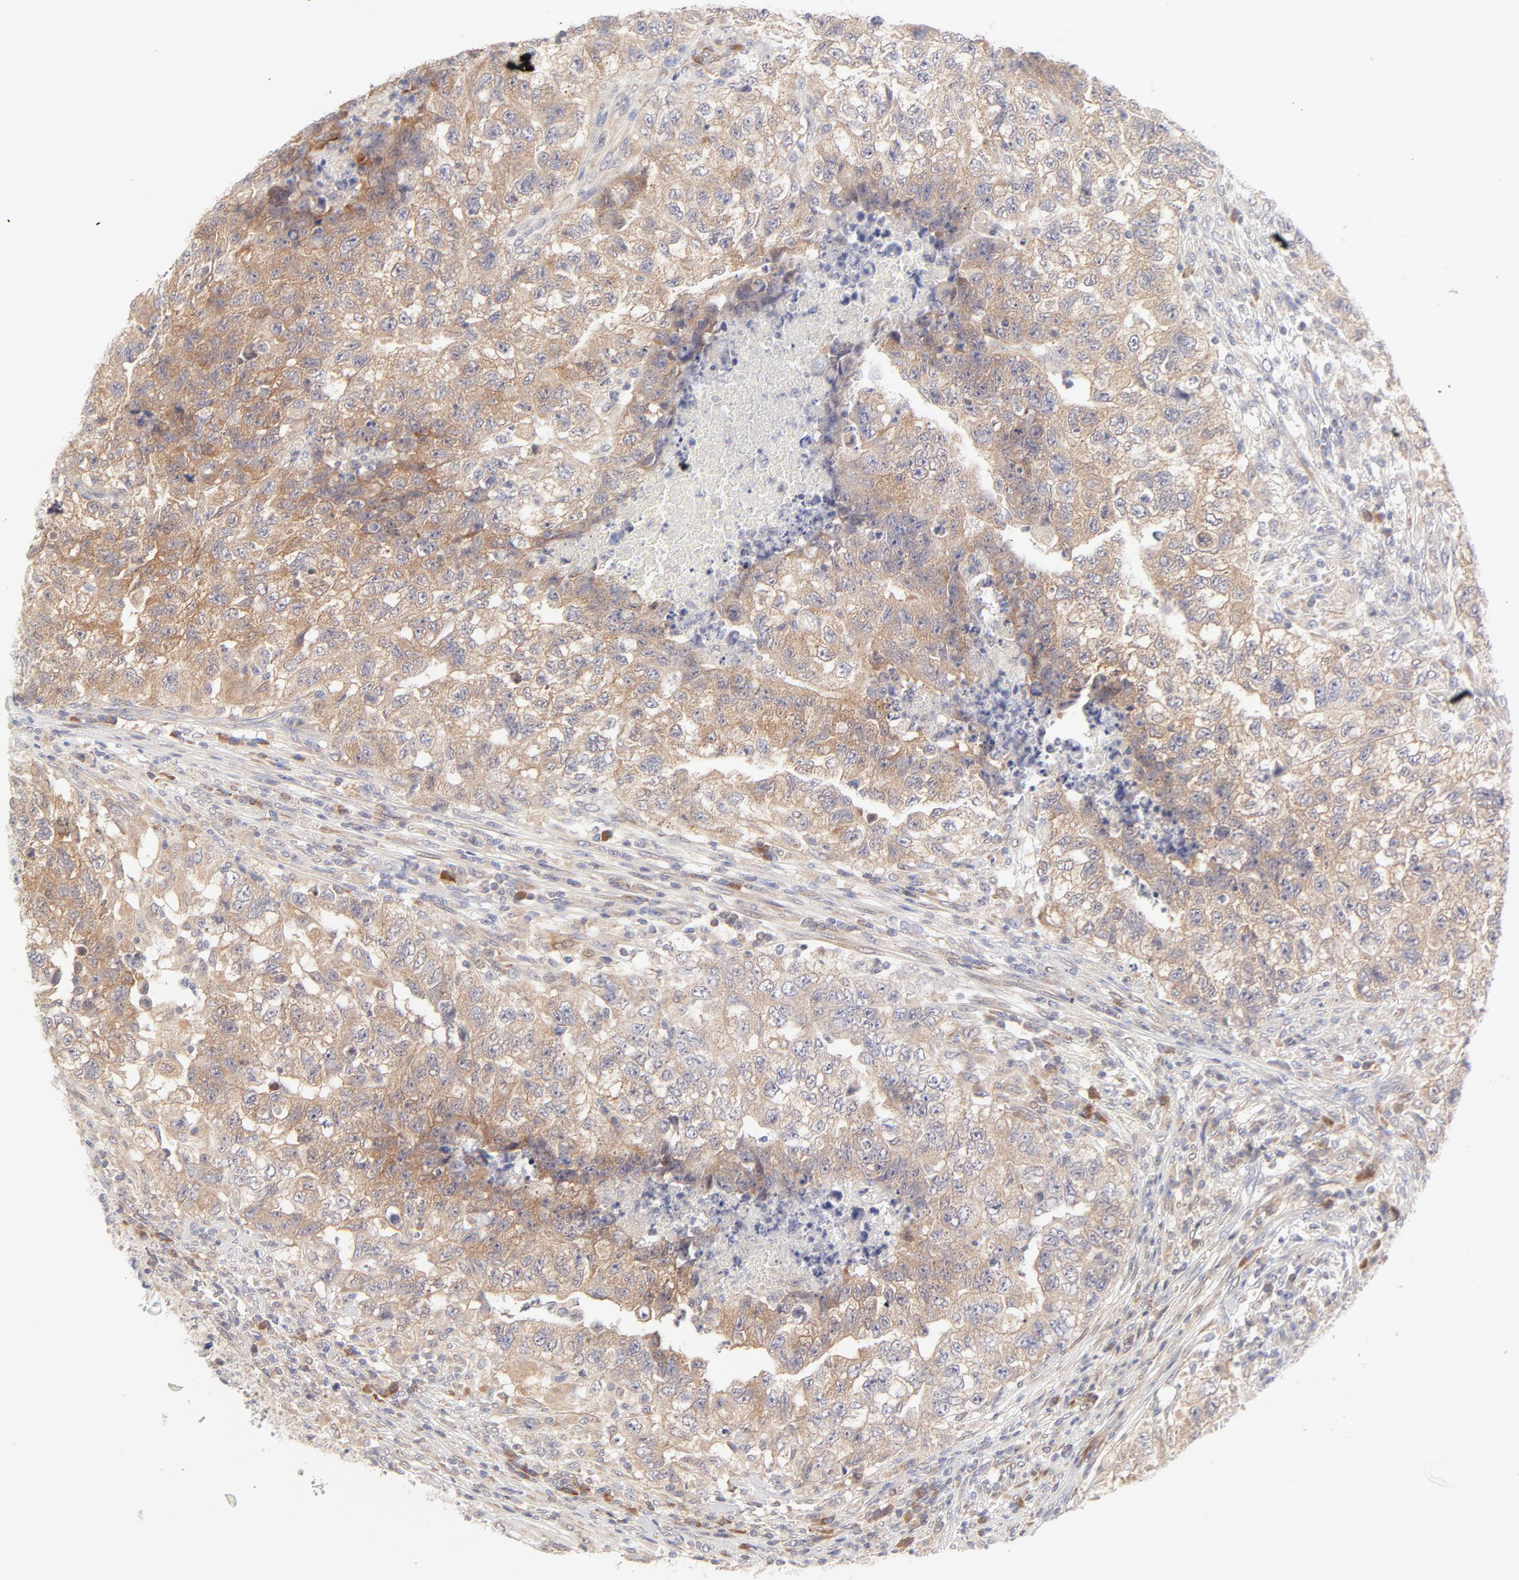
{"staining": {"intensity": "moderate", "quantity": ">75%", "location": "cytoplasmic/membranous"}, "tissue": "testis cancer", "cell_type": "Tumor cells", "image_type": "cancer", "snomed": [{"axis": "morphology", "description": "Carcinoma, Embryonal, NOS"}, {"axis": "topography", "description": "Testis"}], "caption": "Immunohistochemical staining of testis cancer shows medium levels of moderate cytoplasmic/membranous positivity in approximately >75% of tumor cells.", "gene": "RPS6KA1", "patient": {"sex": "male", "age": 21}}